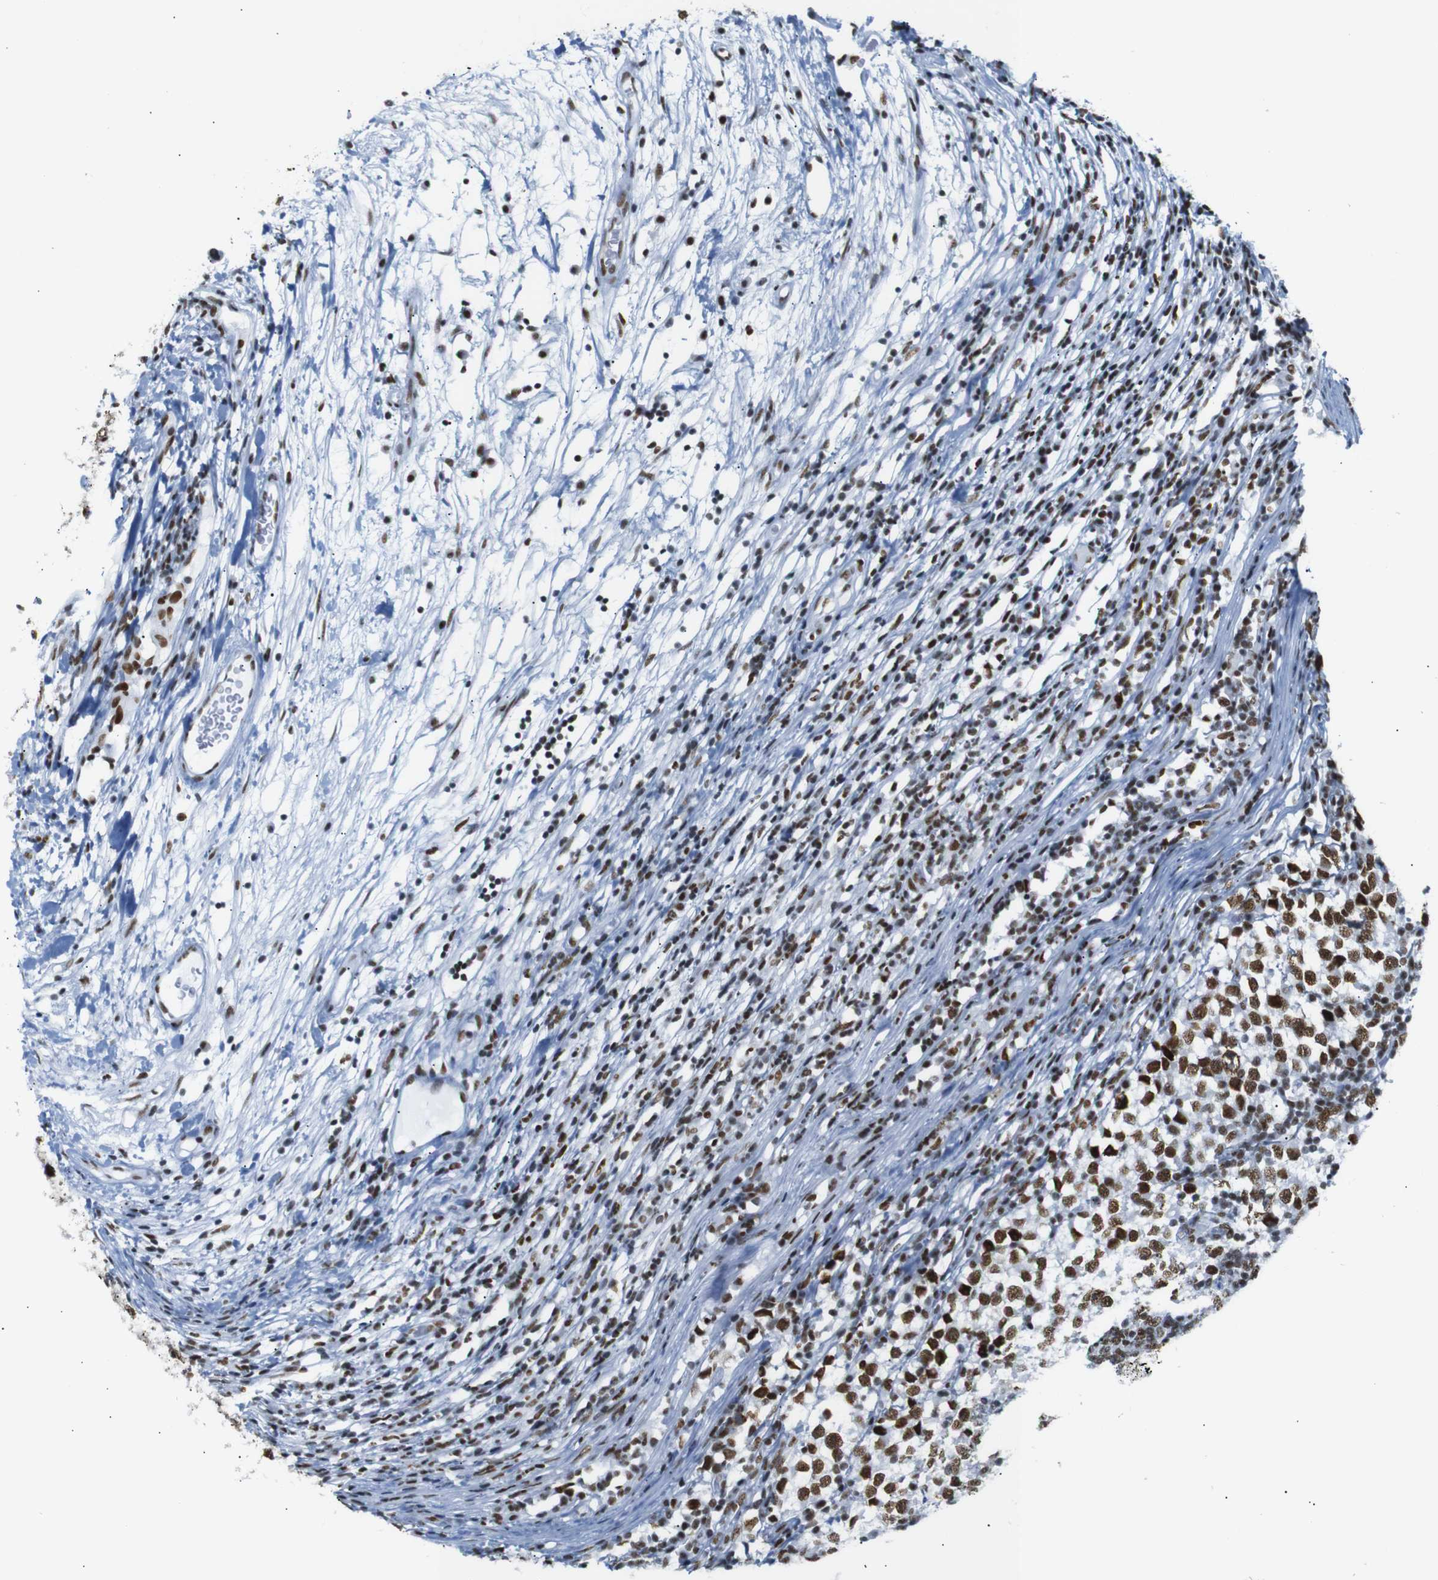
{"staining": {"intensity": "strong", "quantity": ">75%", "location": "nuclear"}, "tissue": "testis cancer", "cell_type": "Tumor cells", "image_type": "cancer", "snomed": [{"axis": "morphology", "description": "Seminoma, NOS"}, {"axis": "topography", "description": "Testis"}], "caption": "Testis cancer was stained to show a protein in brown. There is high levels of strong nuclear positivity in about >75% of tumor cells.", "gene": "TRA2B", "patient": {"sex": "male", "age": 65}}